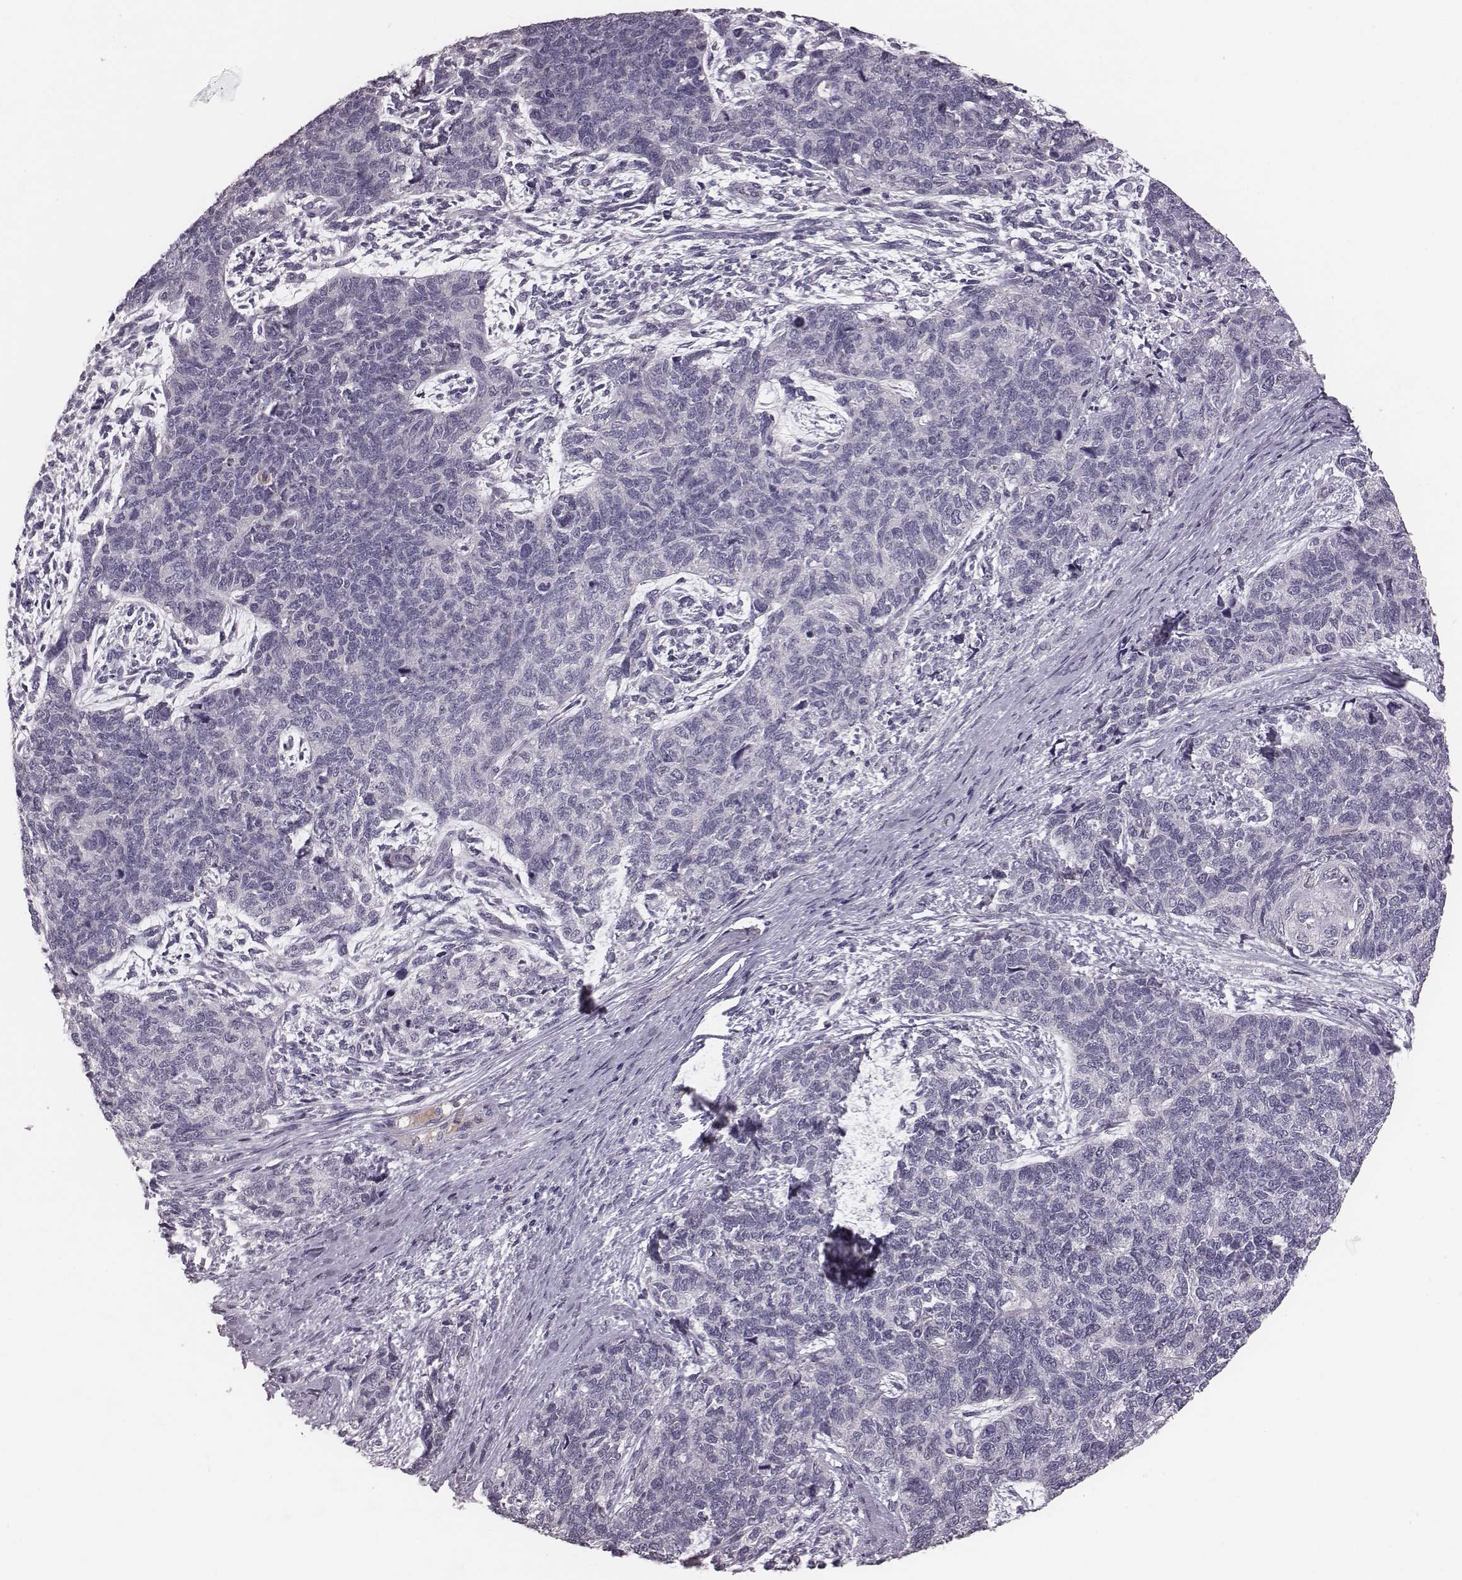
{"staining": {"intensity": "negative", "quantity": "none", "location": "none"}, "tissue": "cervical cancer", "cell_type": "Tumor cells", "image_type": "cancer", "snomed": [{"axis": "morphology", "description": "Squamous cell carcinoma, NOS"}, {"axis": "topography", "description": "Cervix"}], "caption": "An IHC histopathology image of squamous cell carcinoma (cervical) is shown. There is no staining in tumor cells of squamous cell carcinoma (cervical).", "gene": "CFTR", "patient": {"sex": "female", "age": 63}}